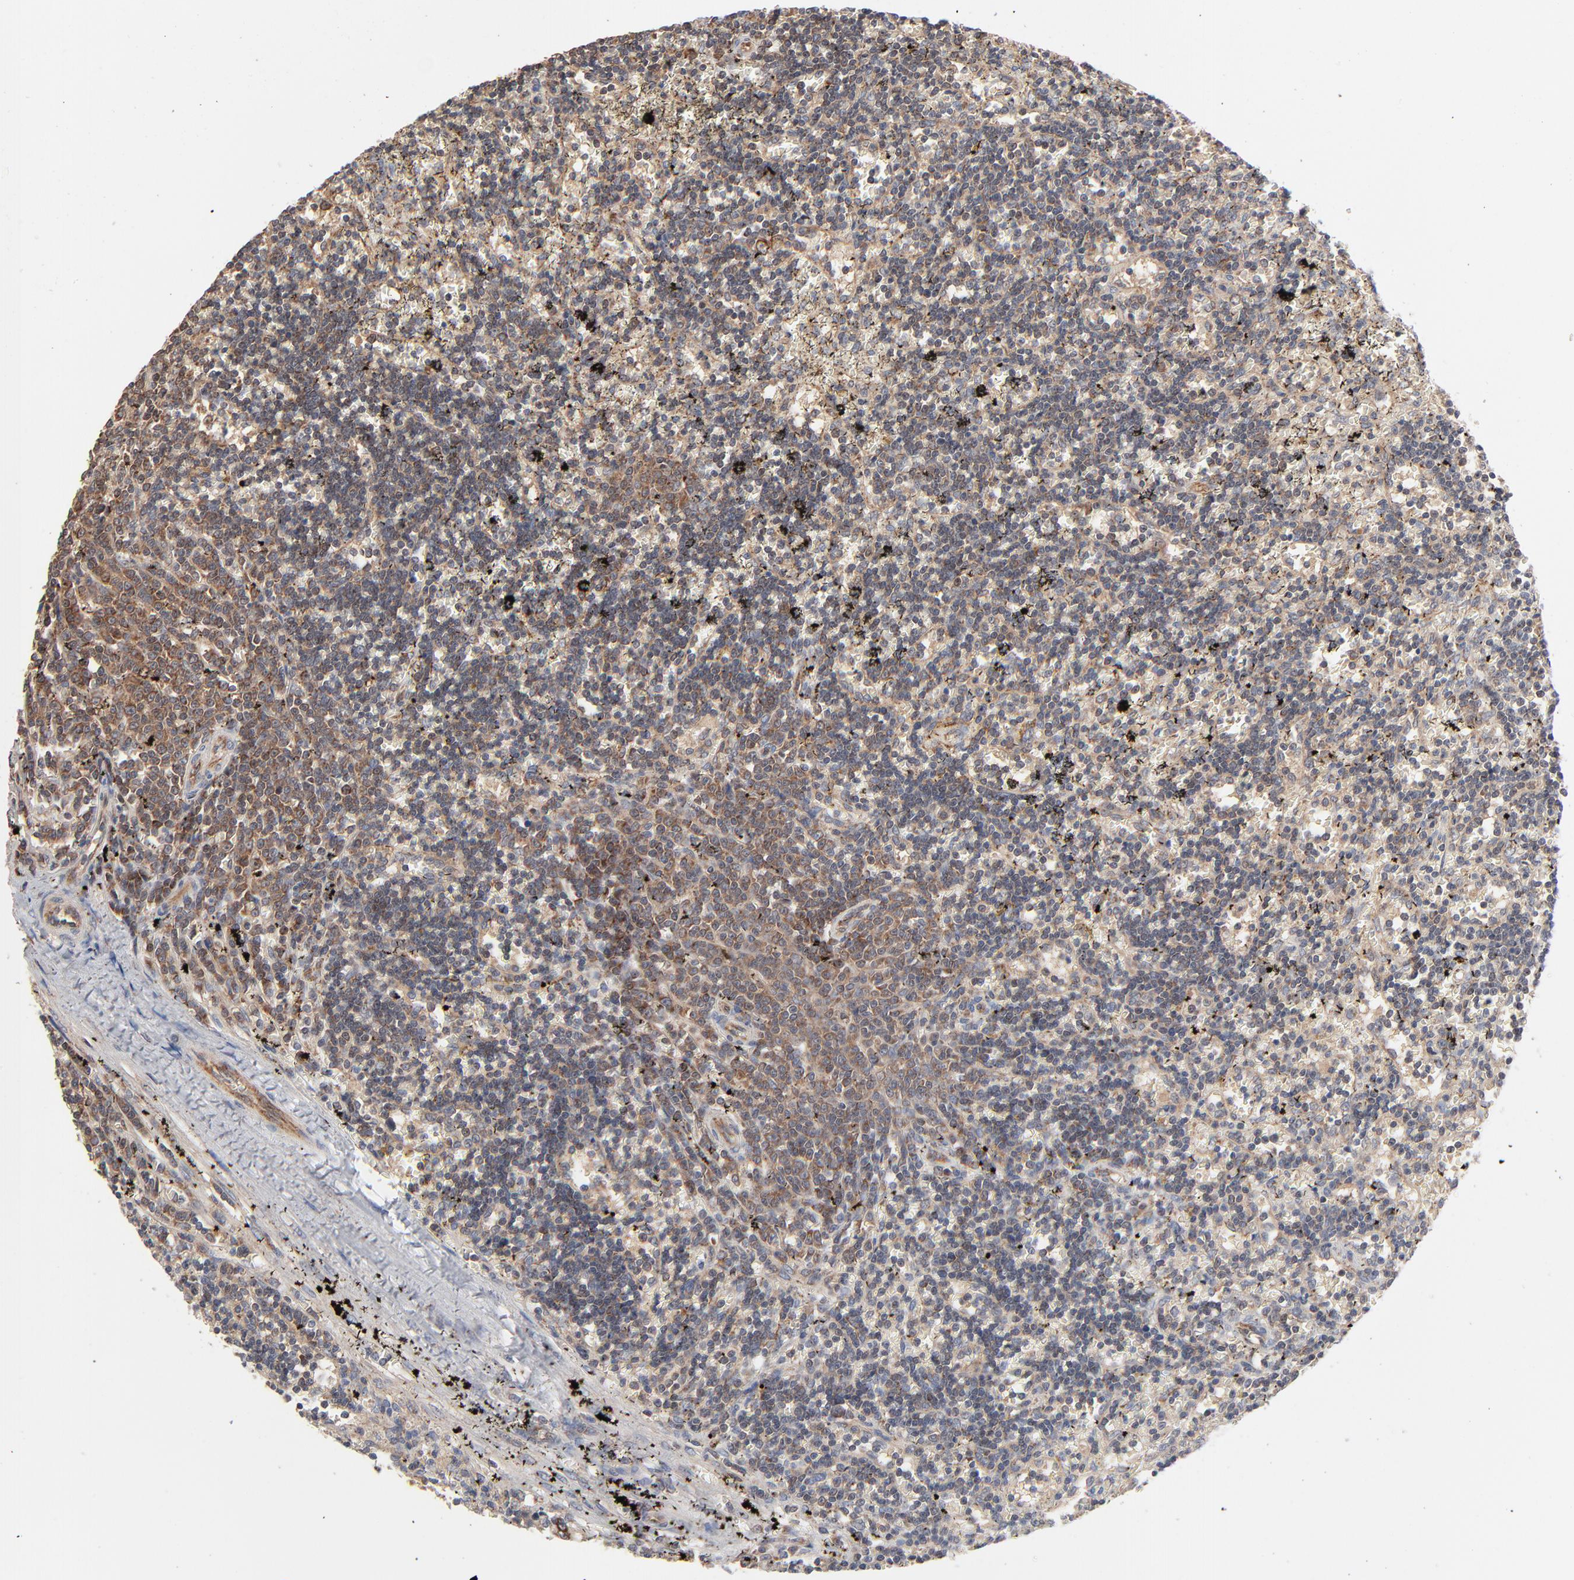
{"staining": {"intensity": "moderate", "quantity": ">75%", "location": "cytoplasmic/membranous"}, "tissue": "lymphoma", "cell_type": "Tumor cells", "image_type": "cancer", "snomed": [{"axis": "morphology", "description": "Malignant lymphoma, non-Hodgkin's type, Low grade"}, {"axis": "topography", "description": "Spleen"}], "caption": "Brown immunohistochemical staining in lymphoma reveals moderate cytoplasmic/membranous expression in approximately >75% of tumor cells.", "gene": "ABLIM3", "patient": {"sex": "male", "age": 60}}